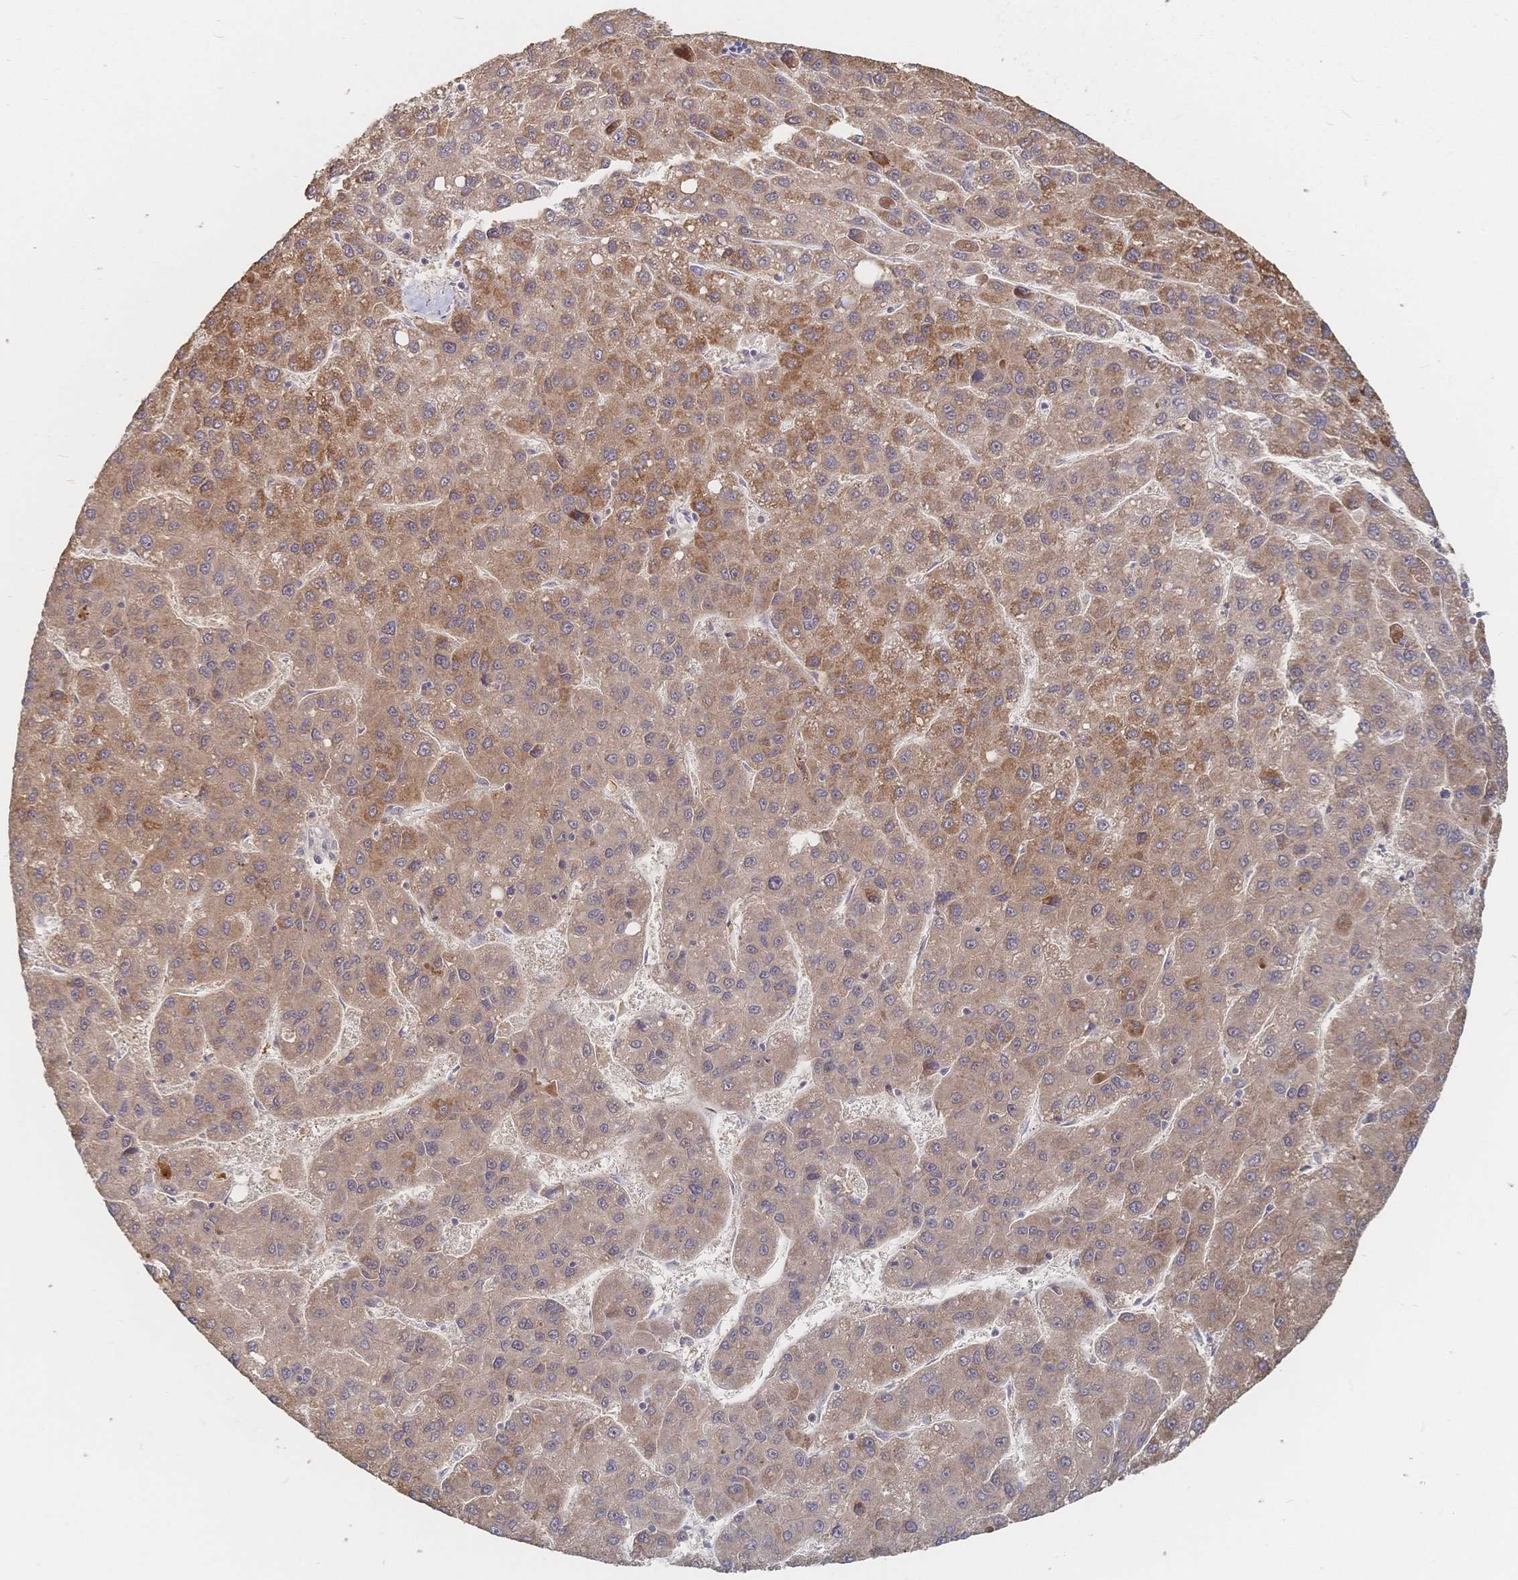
{"staining": {"intensity": "moderate", "quantity": ">75%", "location": "cytoplasmic/membranous"}, "tissue": "liver cancer", "cell_type": "Tumor cells", "image_type": "cancer", "snomed": [{"axis": "morphology", "description": "Carcinoma, Hepatocellular, NOS"}, {"axis": "topography", "description": "Liver"}], "caption": "Human liver cancer (hepatocellular carcinoma) stained with a protein marker shows moderate staining in tumor cells.", "gene": "LRP5", "patient": {"sex": "female", "age": 82}}